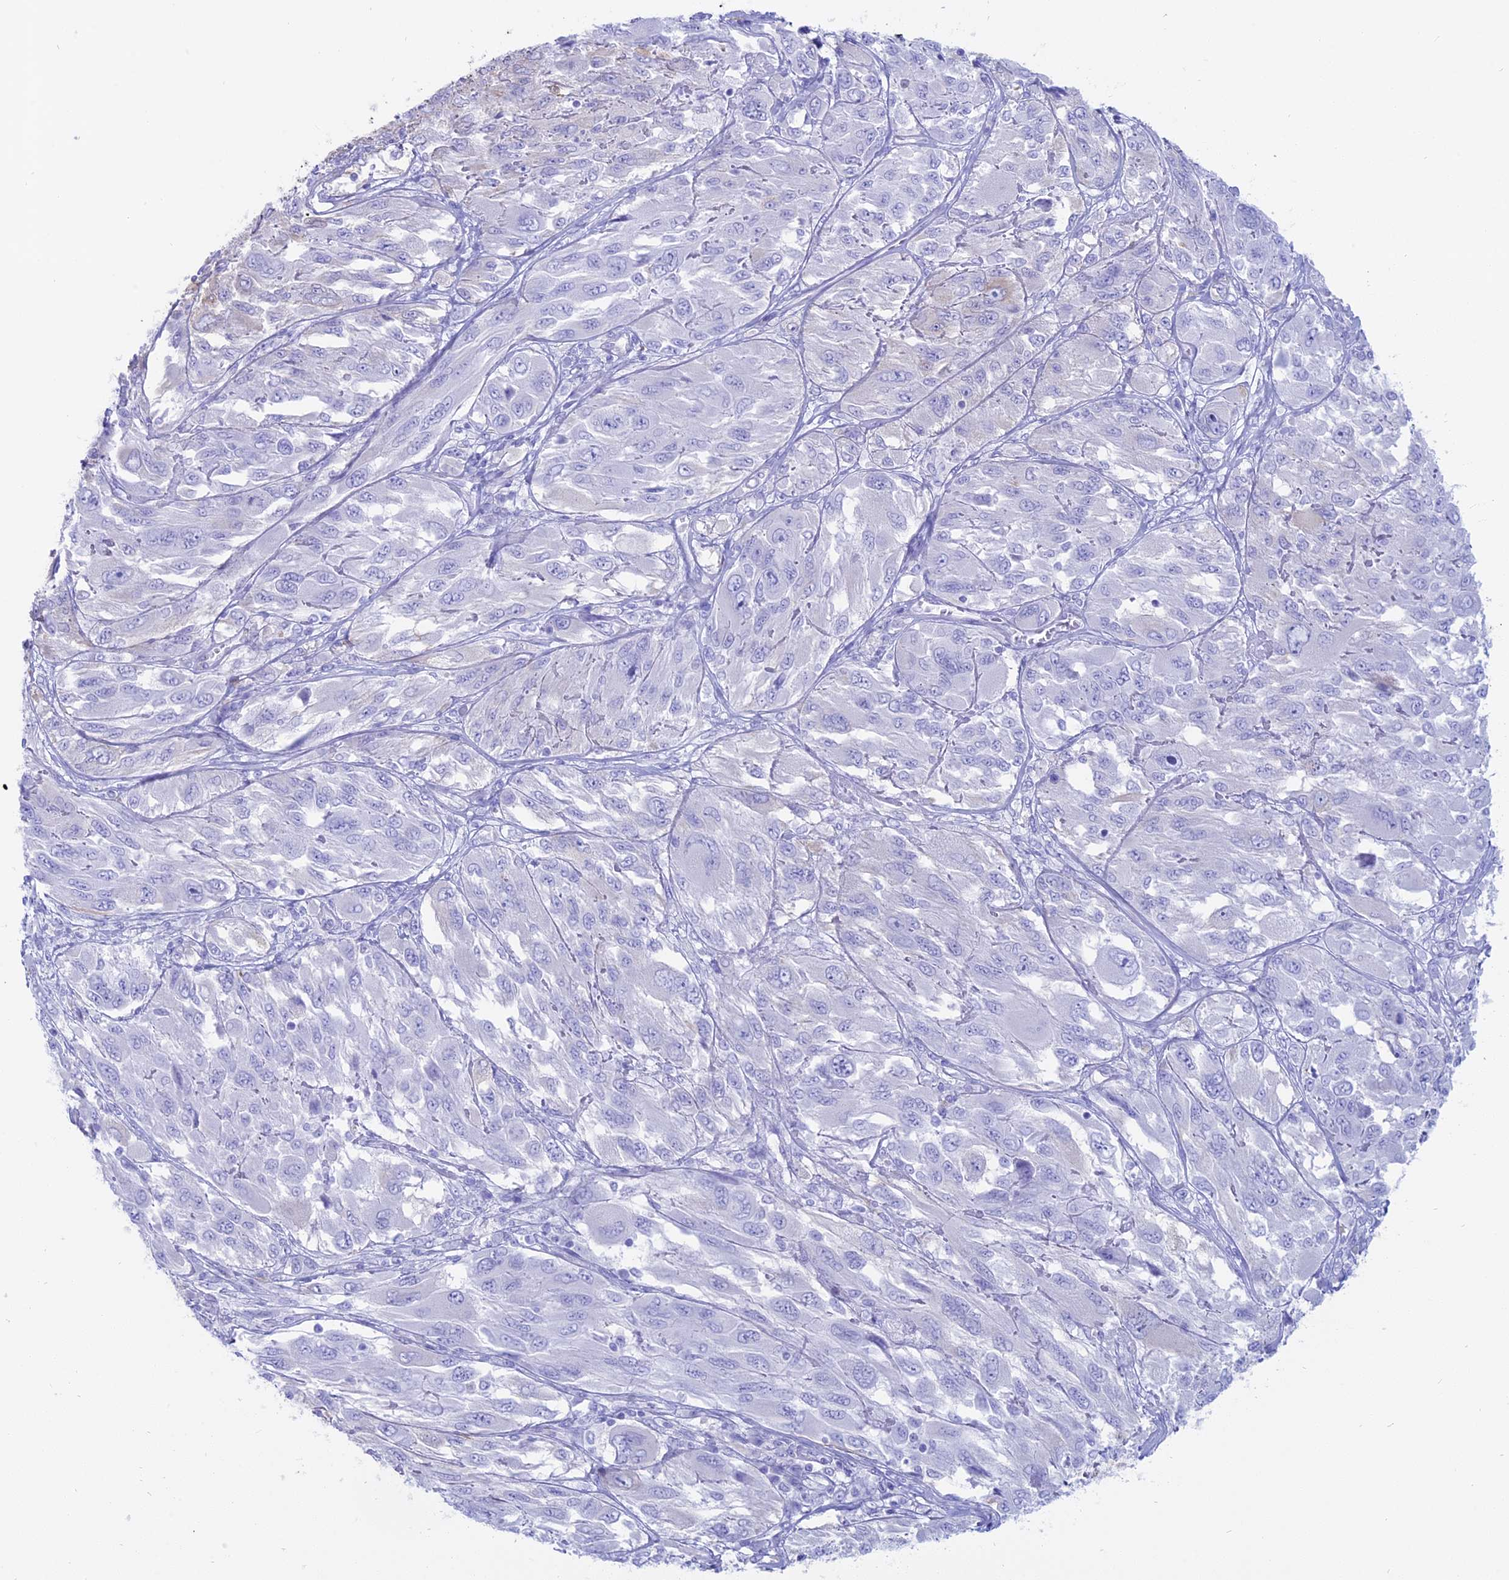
{"staining": {"intensity": "negative", "quantity": "none", "location": "none"}, "tissue": "melanoma", "cell_type": "Tumor cells", "image_type": "cancer", "snomed": [{"axis": "morphology", "description": "Malignant melanoma, NOS"}, {"axis": "topography", "description": "Skin"}], "caption": "Protein analysis of melanoma demonstrates no significant staining in tumor cells.", "gene": "OR2AE1", "patient": {"sex": "female", "age": 91}}